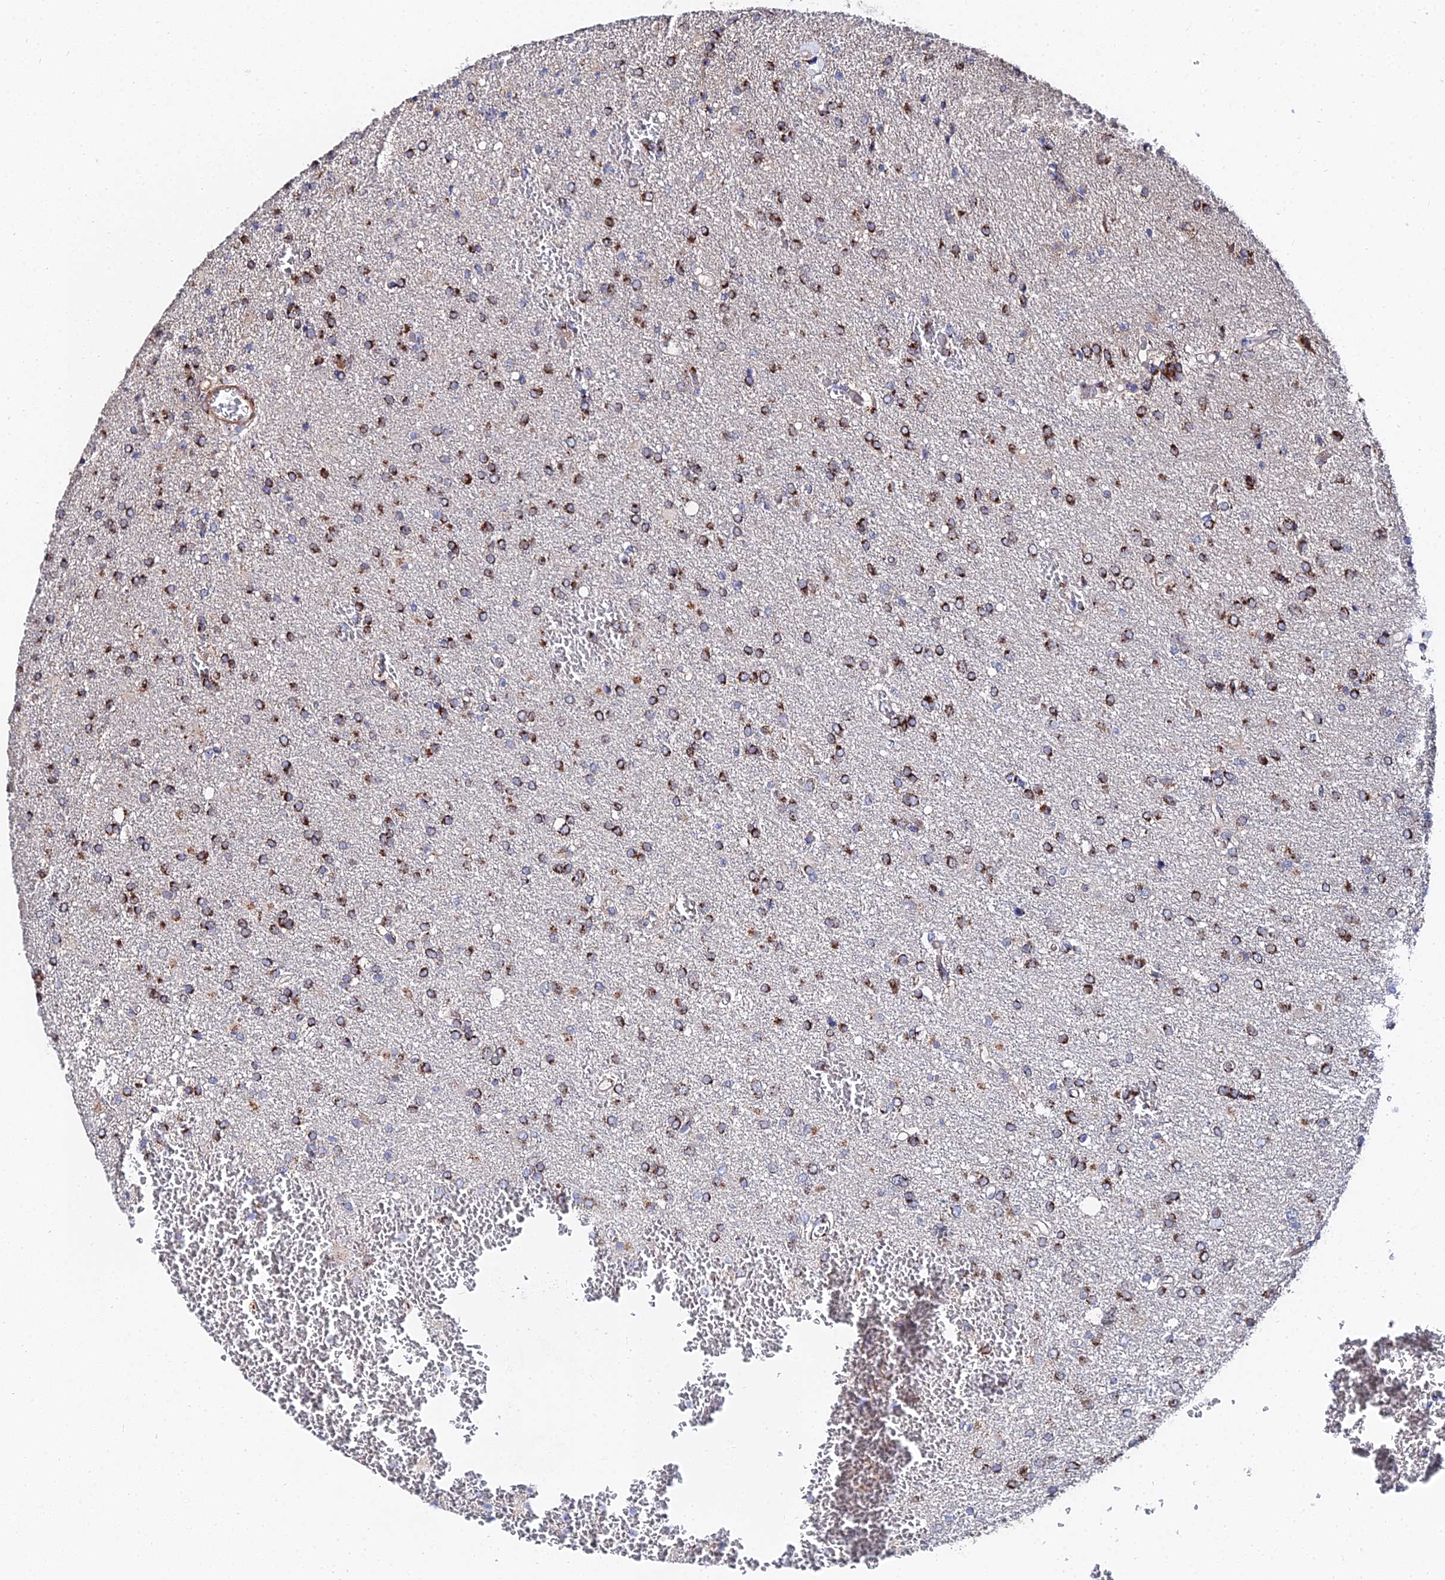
{"staining": {"intensity": "strong", "quantity": ">75%", "location": "cytoplasmic/membranous"}, "tissue": "glioma", "cell_type": "Tumor cells", "image_type": "cancer", "snomed": [{"axis": "morphology", "description": "Glioma, malignant, High grade"}, {"axis": "topography", "description": "Brain"}], "caption": "Protein analysis of malignant glioma (high-grade) tissue reveals strong cytoplasmic/membranous positivity in about >75% of tumor cells. The staining was performed using DAB (3,3'-diaminobenzidine) to visualize the protein expression in brown, while the nuclei were stained in blue with hematoxylin (Magnification: 20x).", "gene": "BORCS8", "patient": {"sex": "female", "age": 74}}